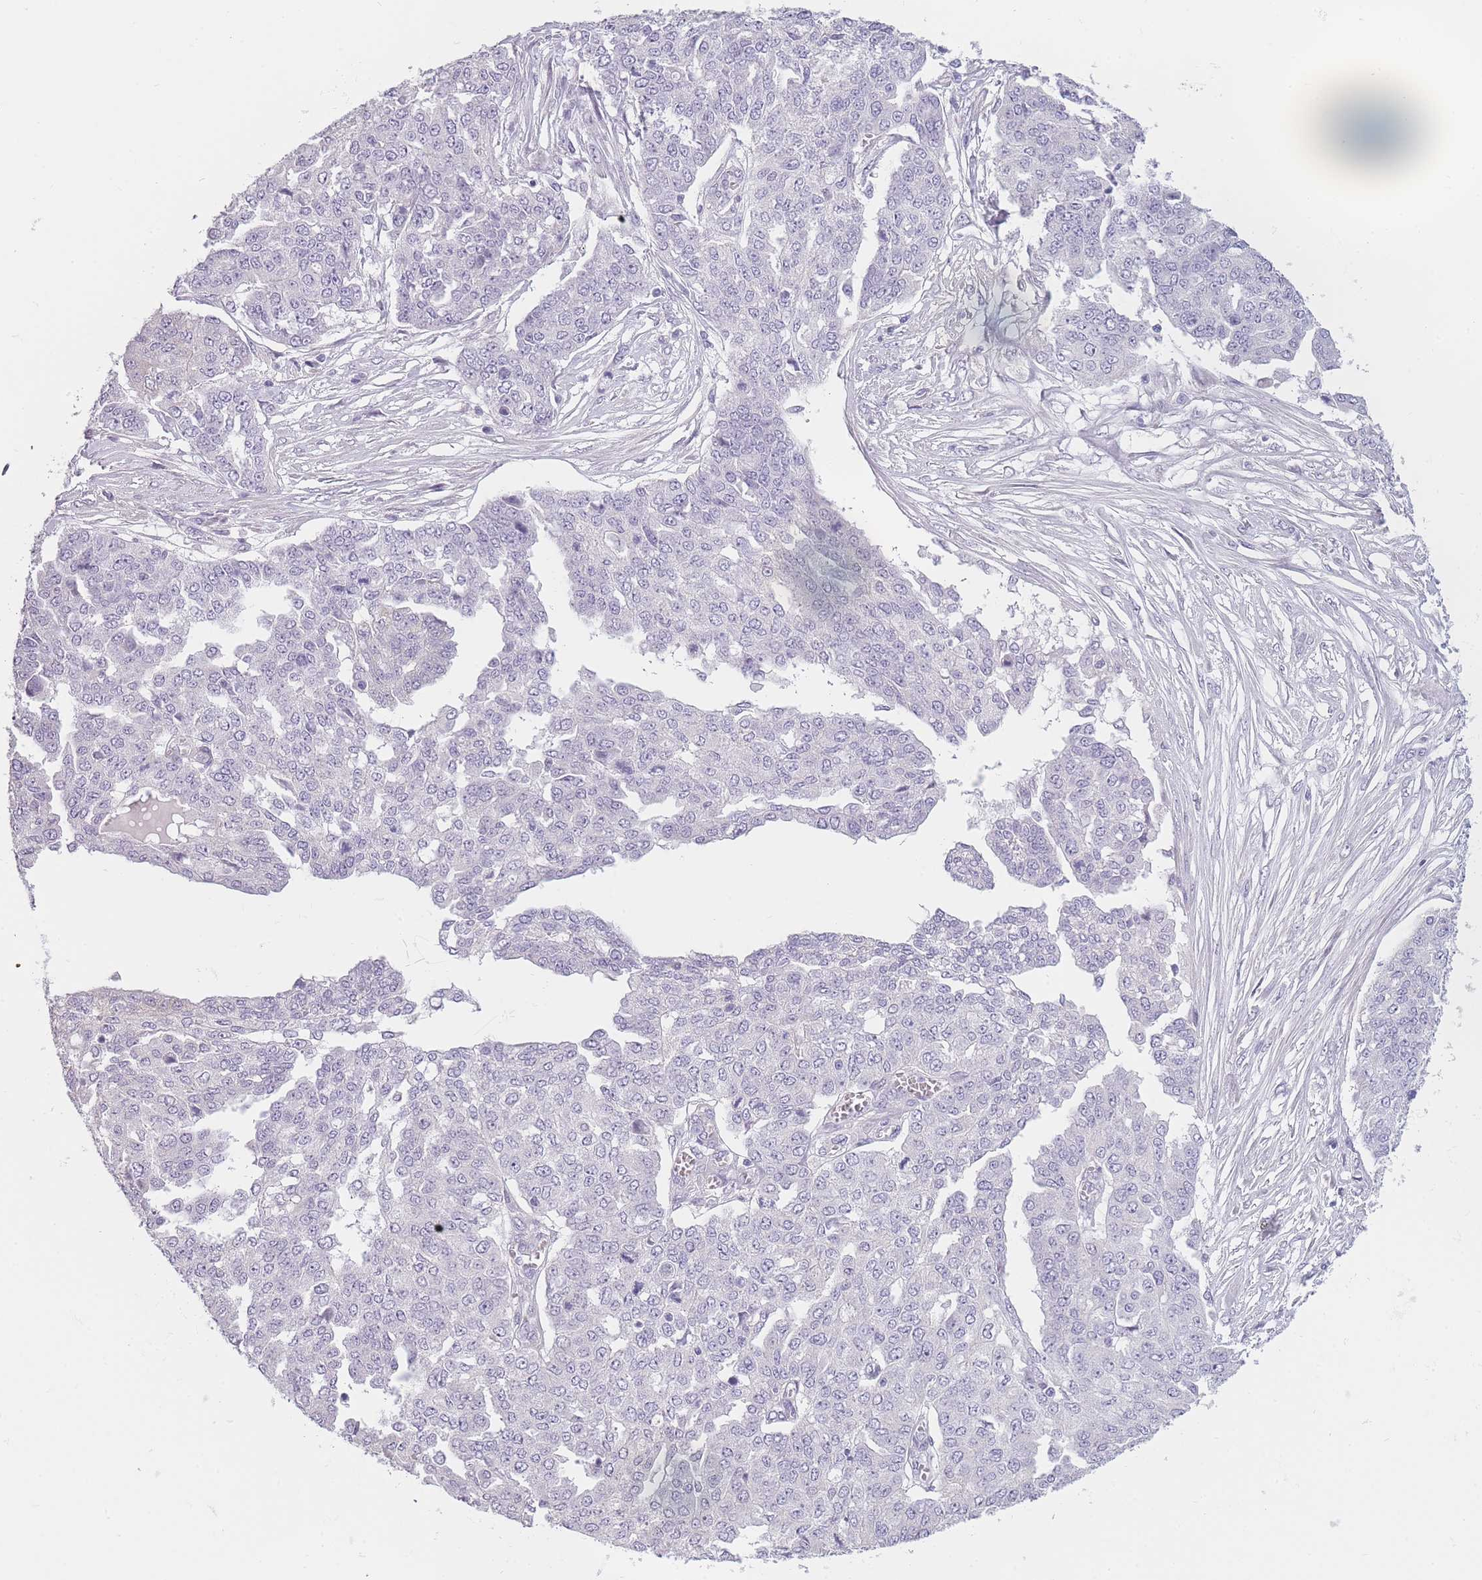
{"staining": {"intensity": "negative", "quantity": "none", "location": "none"}, "tissue": "ovarian cancer", "cell_type": "Tumor cells", "image_type": "cancer", "snomed": [{"axis": "morphology", "description": "Cystadenocarcinoma, serous, NOS"}, {"axis": "topography", "description": "Soft tissue"}, {"axis": "topography", "description": "Ovary"}], "caption": "A high-resolution image shows immunohistochemistry staining of ovarian cancer (serous cystadenocarcinoma), which exhibits no significant expression in tumor cells.", "gene": "TMEM236", "patient": {"sex": "female", "age": 57}}